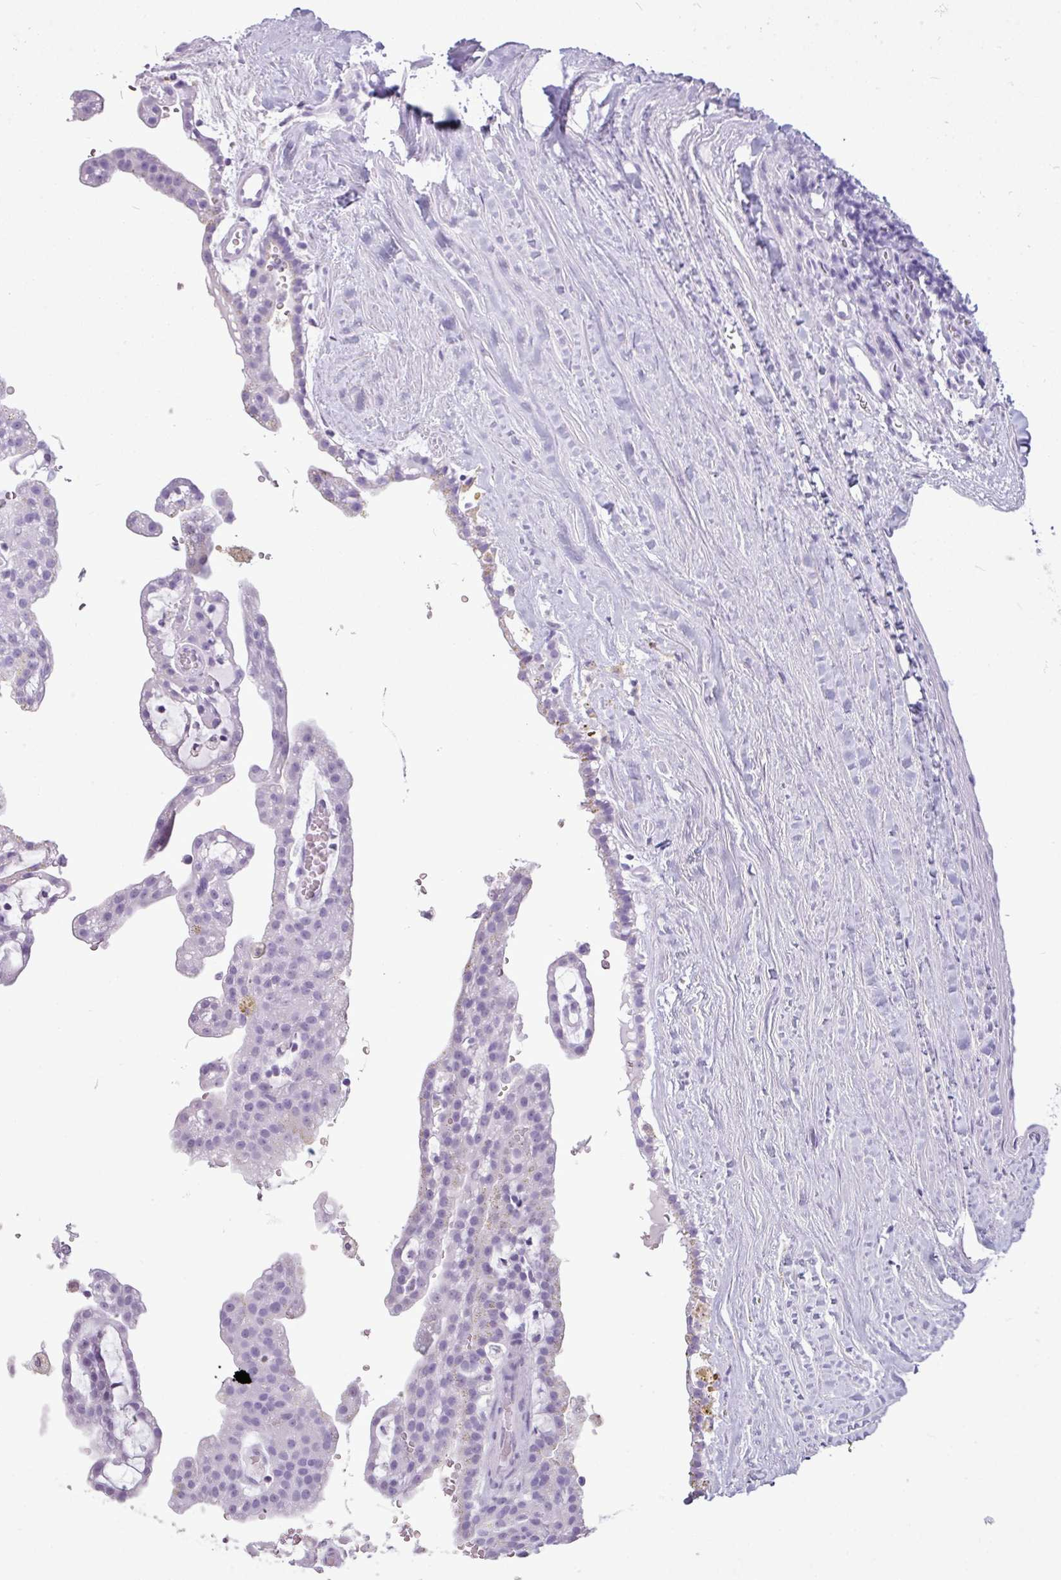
{"staining": {"intensity": "negative", "quantity": "none", "location": "none"}, "tissue": "renal cancer", "cell_type": "Tumor cells", "image_type": "cancer", "snomed": [{"axis": "morphology", "description": "Adenocarcinoma, NOS"}, {"axis": "topography", "description": "Kidney"}], "caption": "The micrograph demonstrates no staining of tumor cells in renal cancer.", "gene": "AMY1B", "patient": {"sex": "male", "age": 63}}